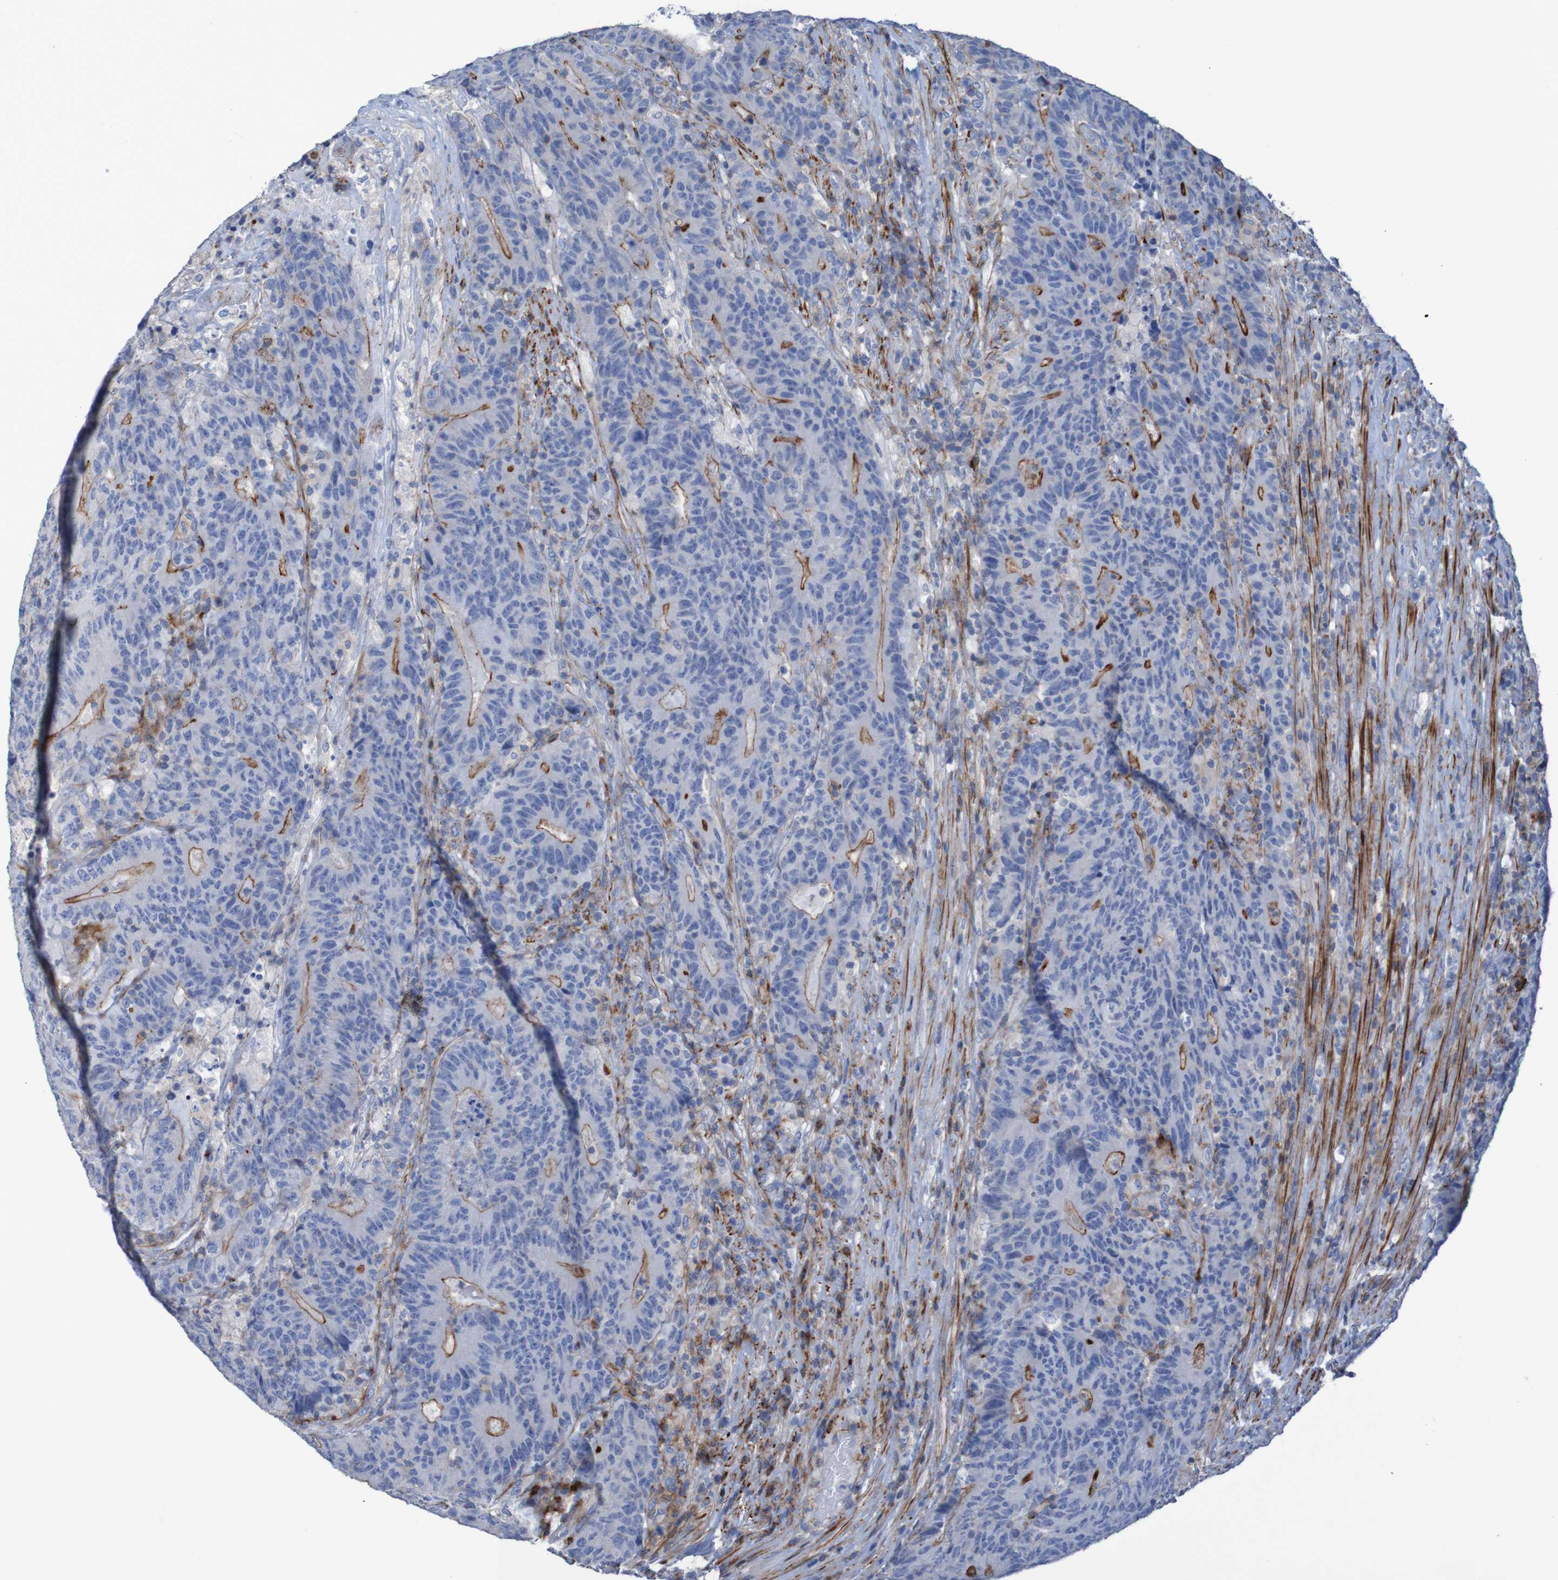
{"staining": {"intensity": "strong", "quantity": "25%-75%", "location": "cytoplasmic/membranous"}, "tissue": "colorectal cancer", "cell_type": "Tumor cells", "image_type": "cancer", "snomed": [{"axis": "morphology", "description": "Normal tissue, NOS"}, {"axis": "morphology", "description": "Adenocarcinoma, NOS"}, {"axis": "topography", "description": "Colon"}], "caption": "Tumor cells reveal high levels of strong cytoplasmic/membranous expression in about 25%-75% of cells in colorectal cancer.", "gene": "RNF182", "patient": {"sex": "female", "age": 75}}